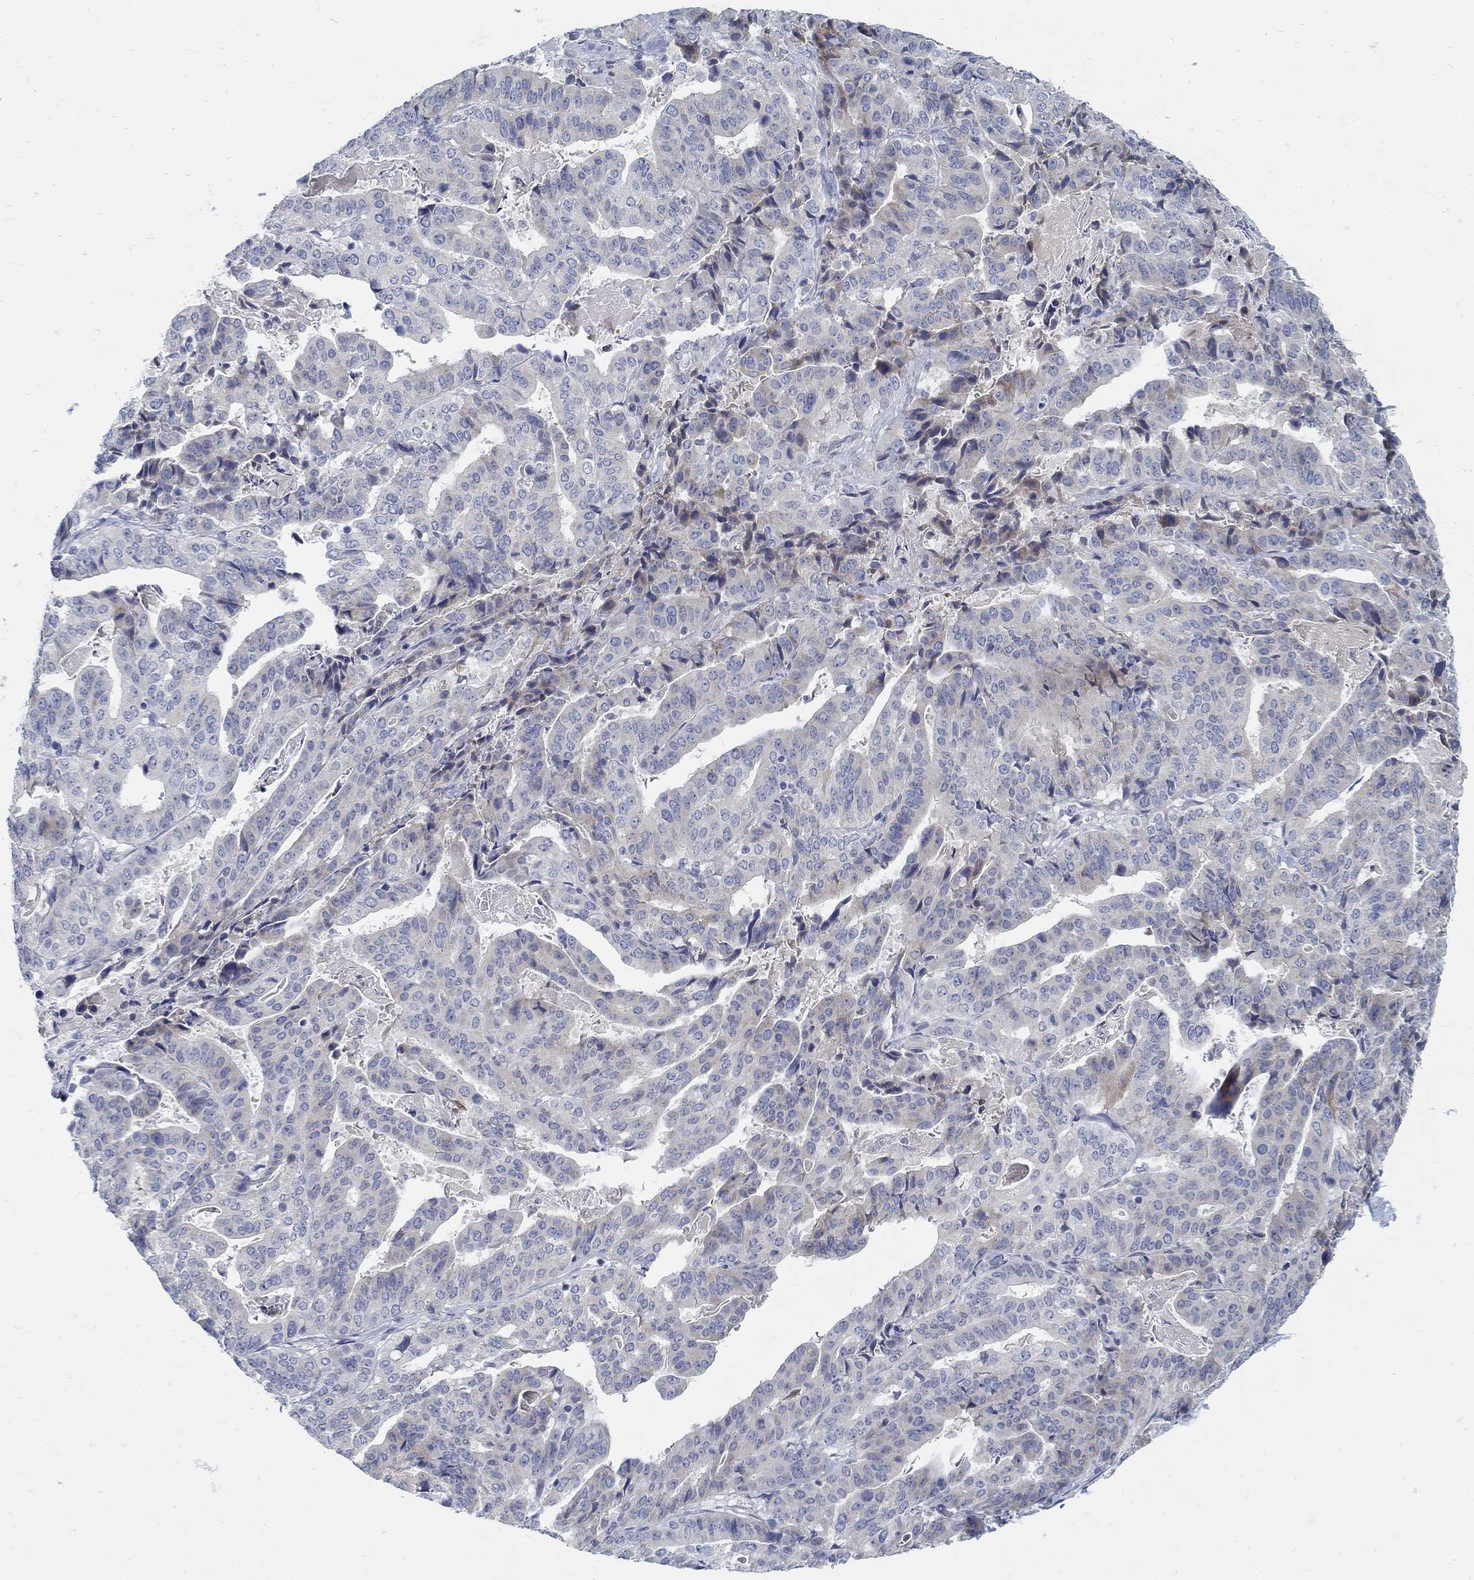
{"staining": {"intensity": "negative", "quantity": "none", "location": "none"}, "tissue": "stomach cancer", "cell_type": "Tumor cells", "image_type": "cancer", "snomed": [{"axis": "morphology", "description": "Adenocarcinoma, NOS"}, {"axis": "topography", "description": "Stomach"}], "caption": "Human stomach cancer (adenocarcinoma) stained for a protein using immunohistochemistry reveals no expression in tumor cells.", "gene": "ANO7", "patient": {"sex": "male", "age": 48}}